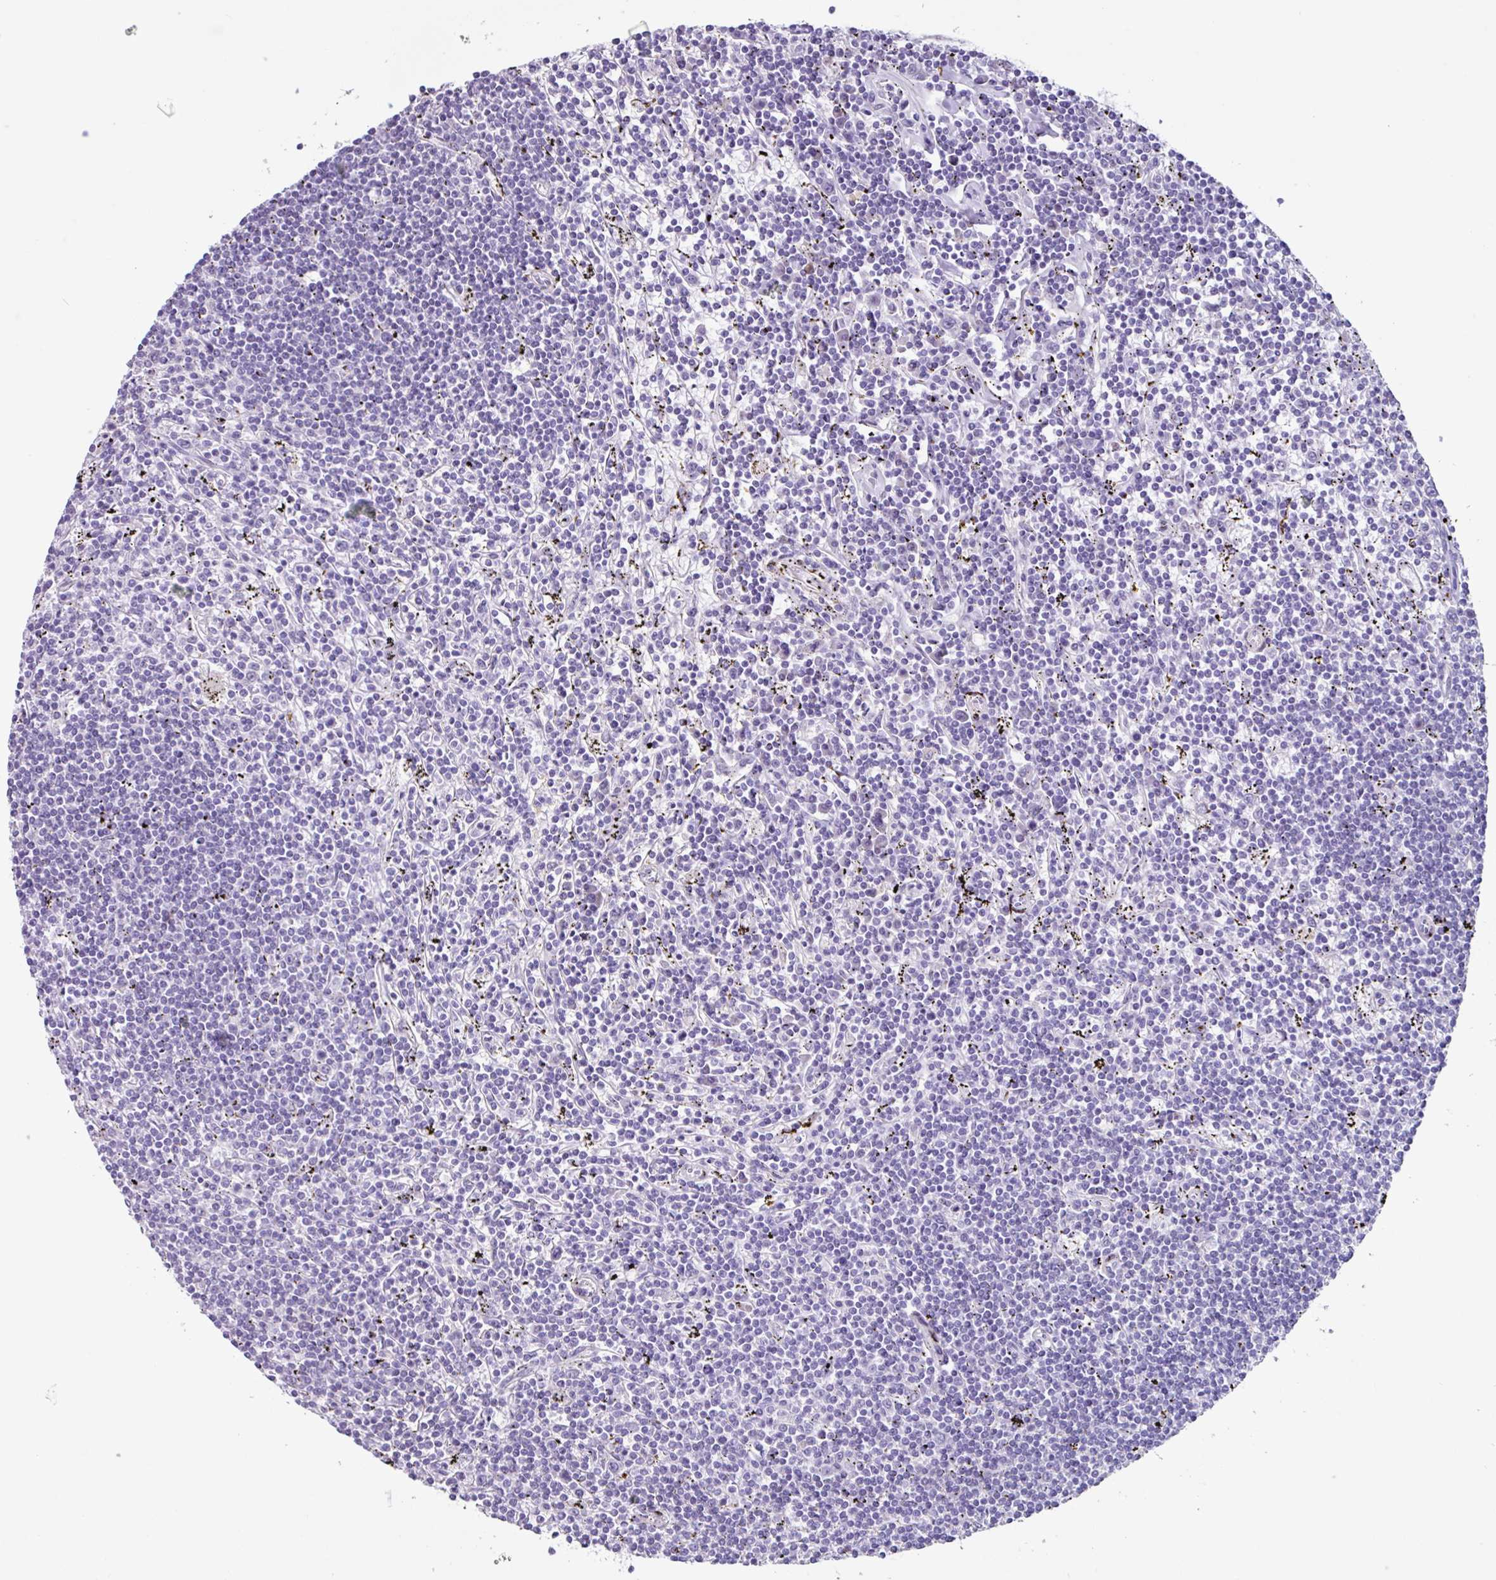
{"staining": {"intensity": "negative", "quantity": "none", "location": "none"}, "tissue": "lymphoma", "cell_type": "Tumor cells", "image_type": "cancer", "snomed": [{"axis": "morphology", "description": "Malignant lymphoma, non-Hodgkin's type, Low grade"}, {"axis": "topography", "description": "Spleen"}], "caption": "This is an immunohistochemistry micrograph of human lymphoma. There is no staining in tumor cells.", "gene": "OTX1", "patient": {"sex": "male", "age": 76}}